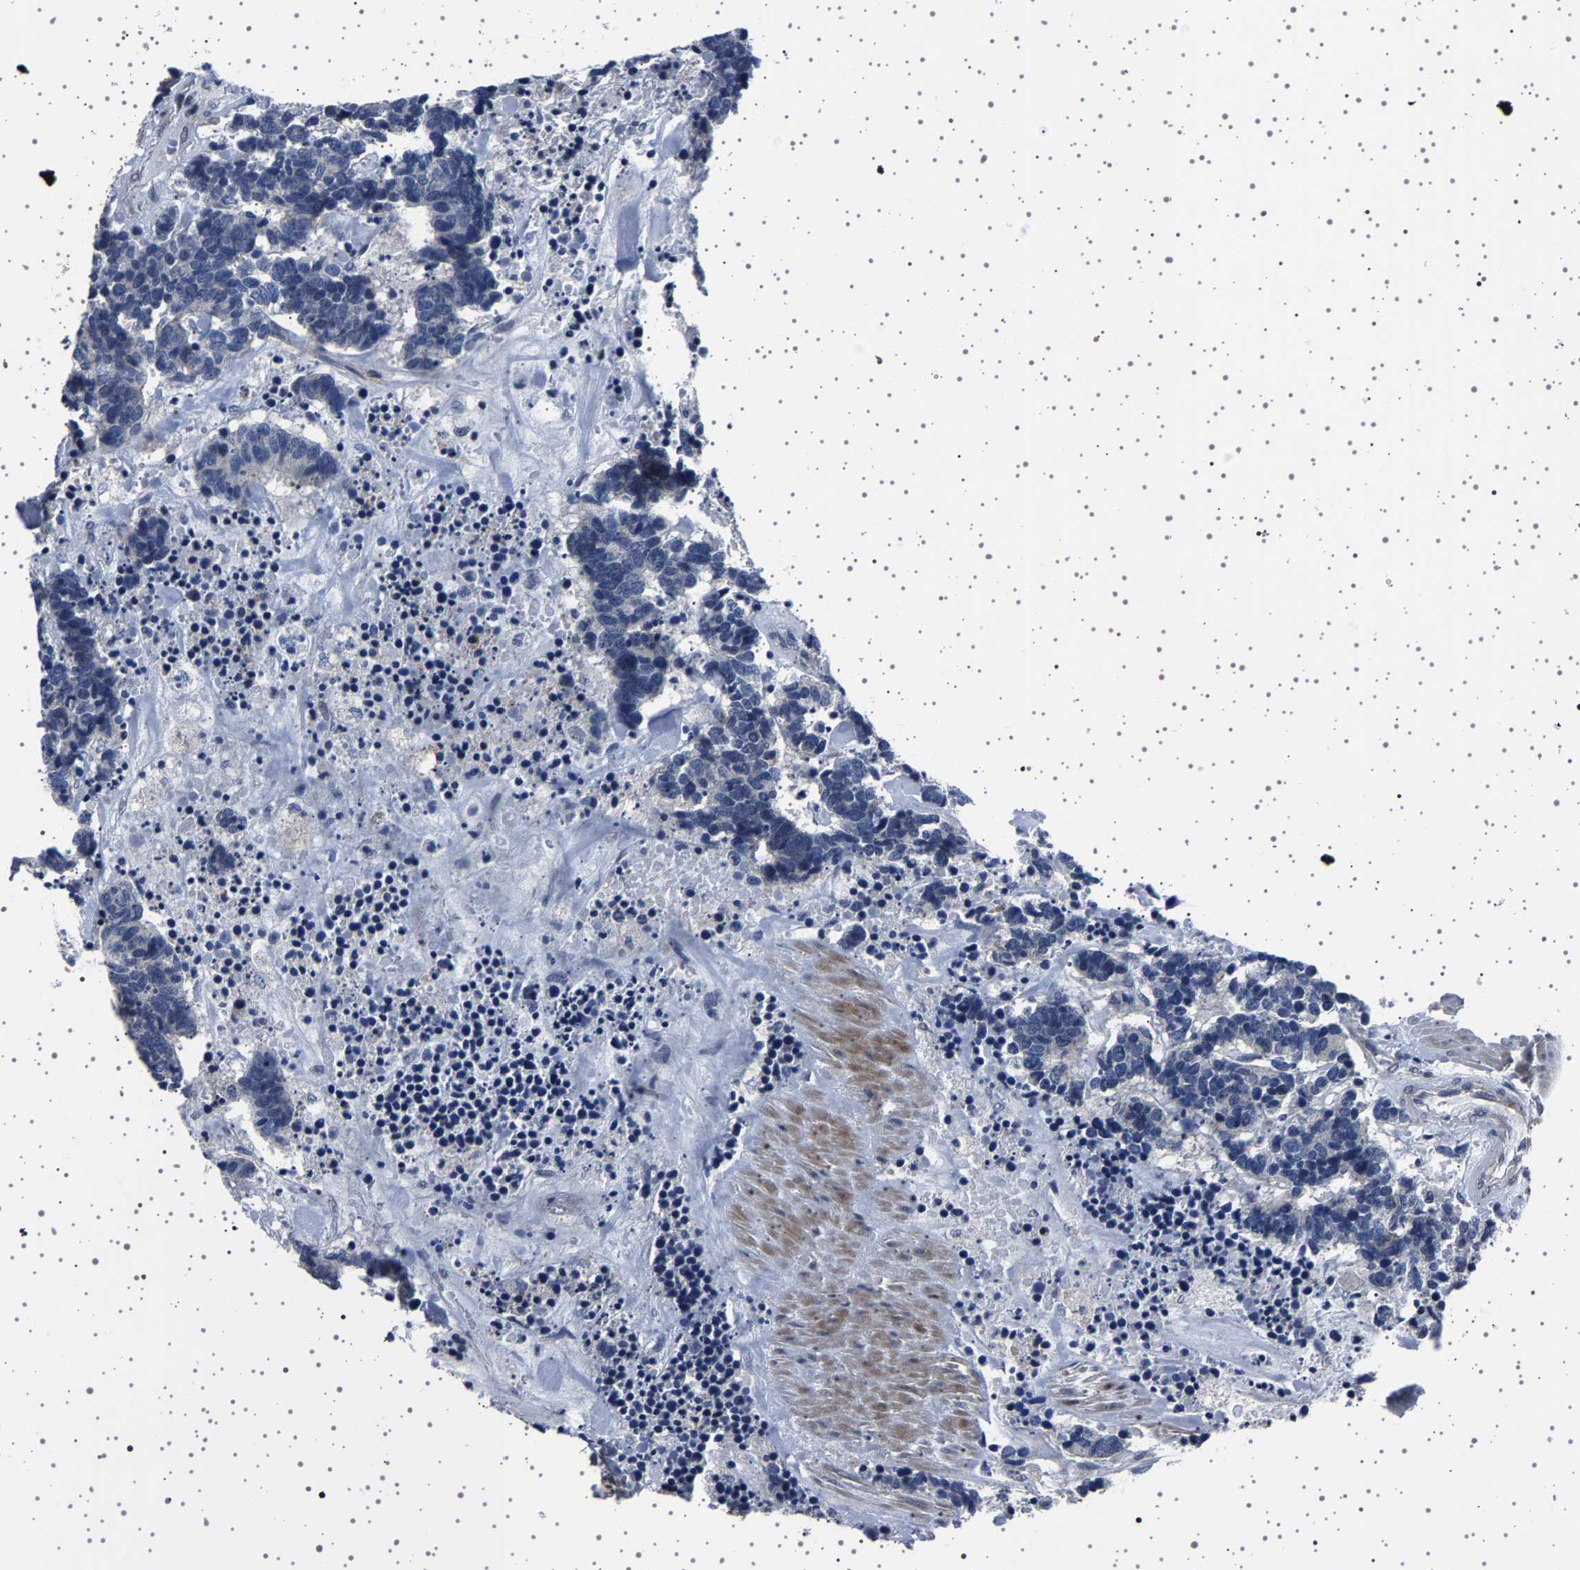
{"staining": {"intensity": "negative", "quantity": "none", "location": "none"}, "tissue": "carcinoid", "cell_type": "Tumor cells", "image_type": "cancer", "snomed": [{"axis": "morphology", "description": "Carcinoma, NOS"}, {"axis": "morphology", "description": "Carcinoid, malignant, NOS"}, {"axis": "topography", "description": "Urinary bladder"}], "caption": "Carcinoid (malignant) was stained to show a protein in brown. There is no significant expression in tumor cells.", "gene": "PAK5", "patient": {"sex": "male", "age": 57}}